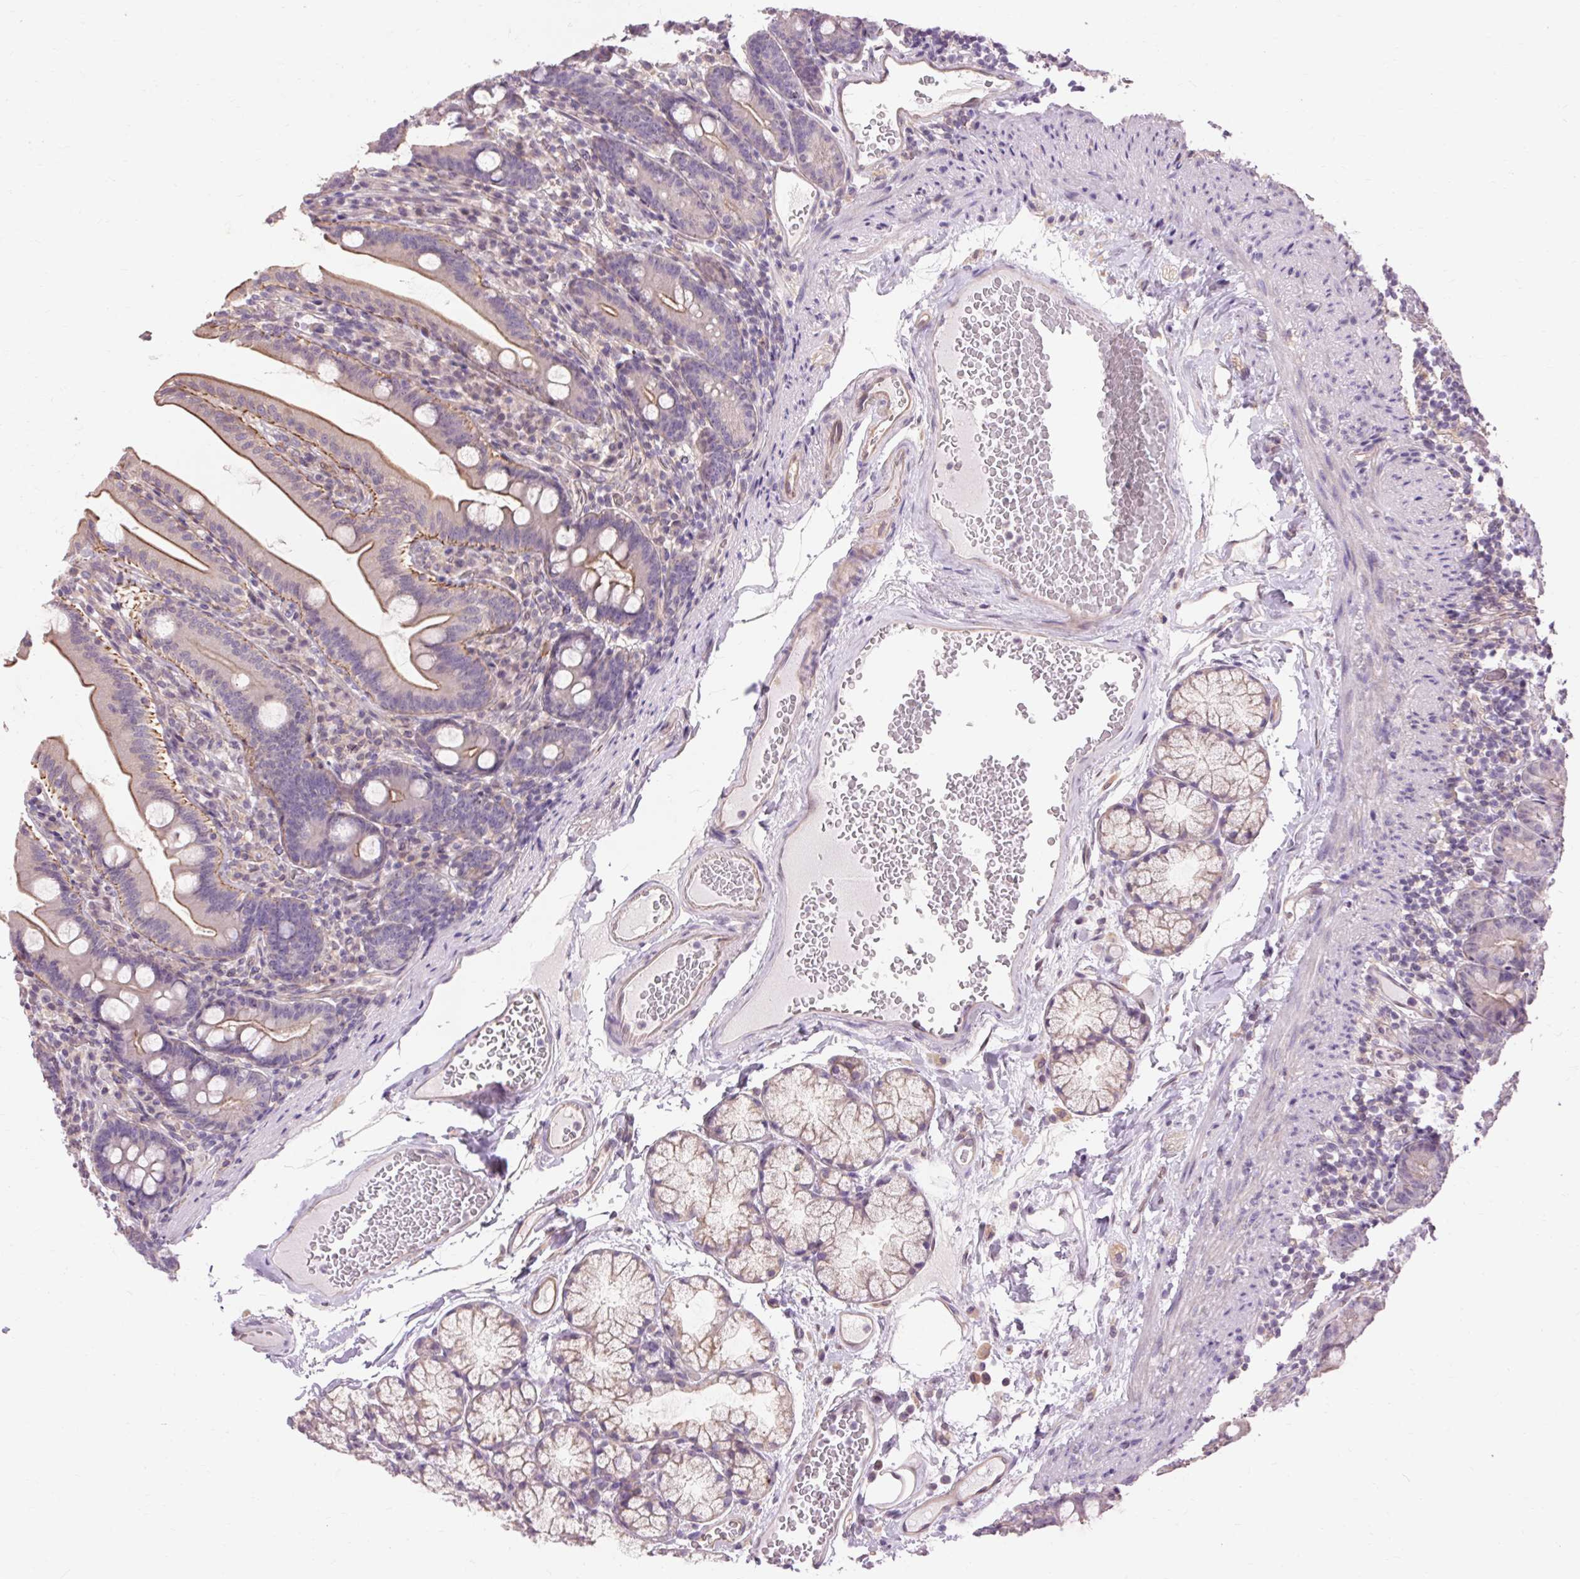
{"staining": {"intensity": "moderate", "quantity": "25%-75%", "location": "cytoplasmic/membranous"}, "tissue": "duodenum", "cell_type": "Glandular cells", "image_type": "normal", "snomed": [{"axis": "morphology", "description": "Normal tissue, NOS"}, {"axis": "topography", "description": "Duodenum"}], "caption": "IHC micrograph of unremarkable duodenum: human duodenum stained using immunohistochemistry reveals medium levels of moderate protein expression localized specifically in the cytoplasmic/membranous of glandular cells, appearing as a cytoplasmic/membranous brown color.", "gene": "TM6SF1", "patient": {"sex": "female", "age": 67}}